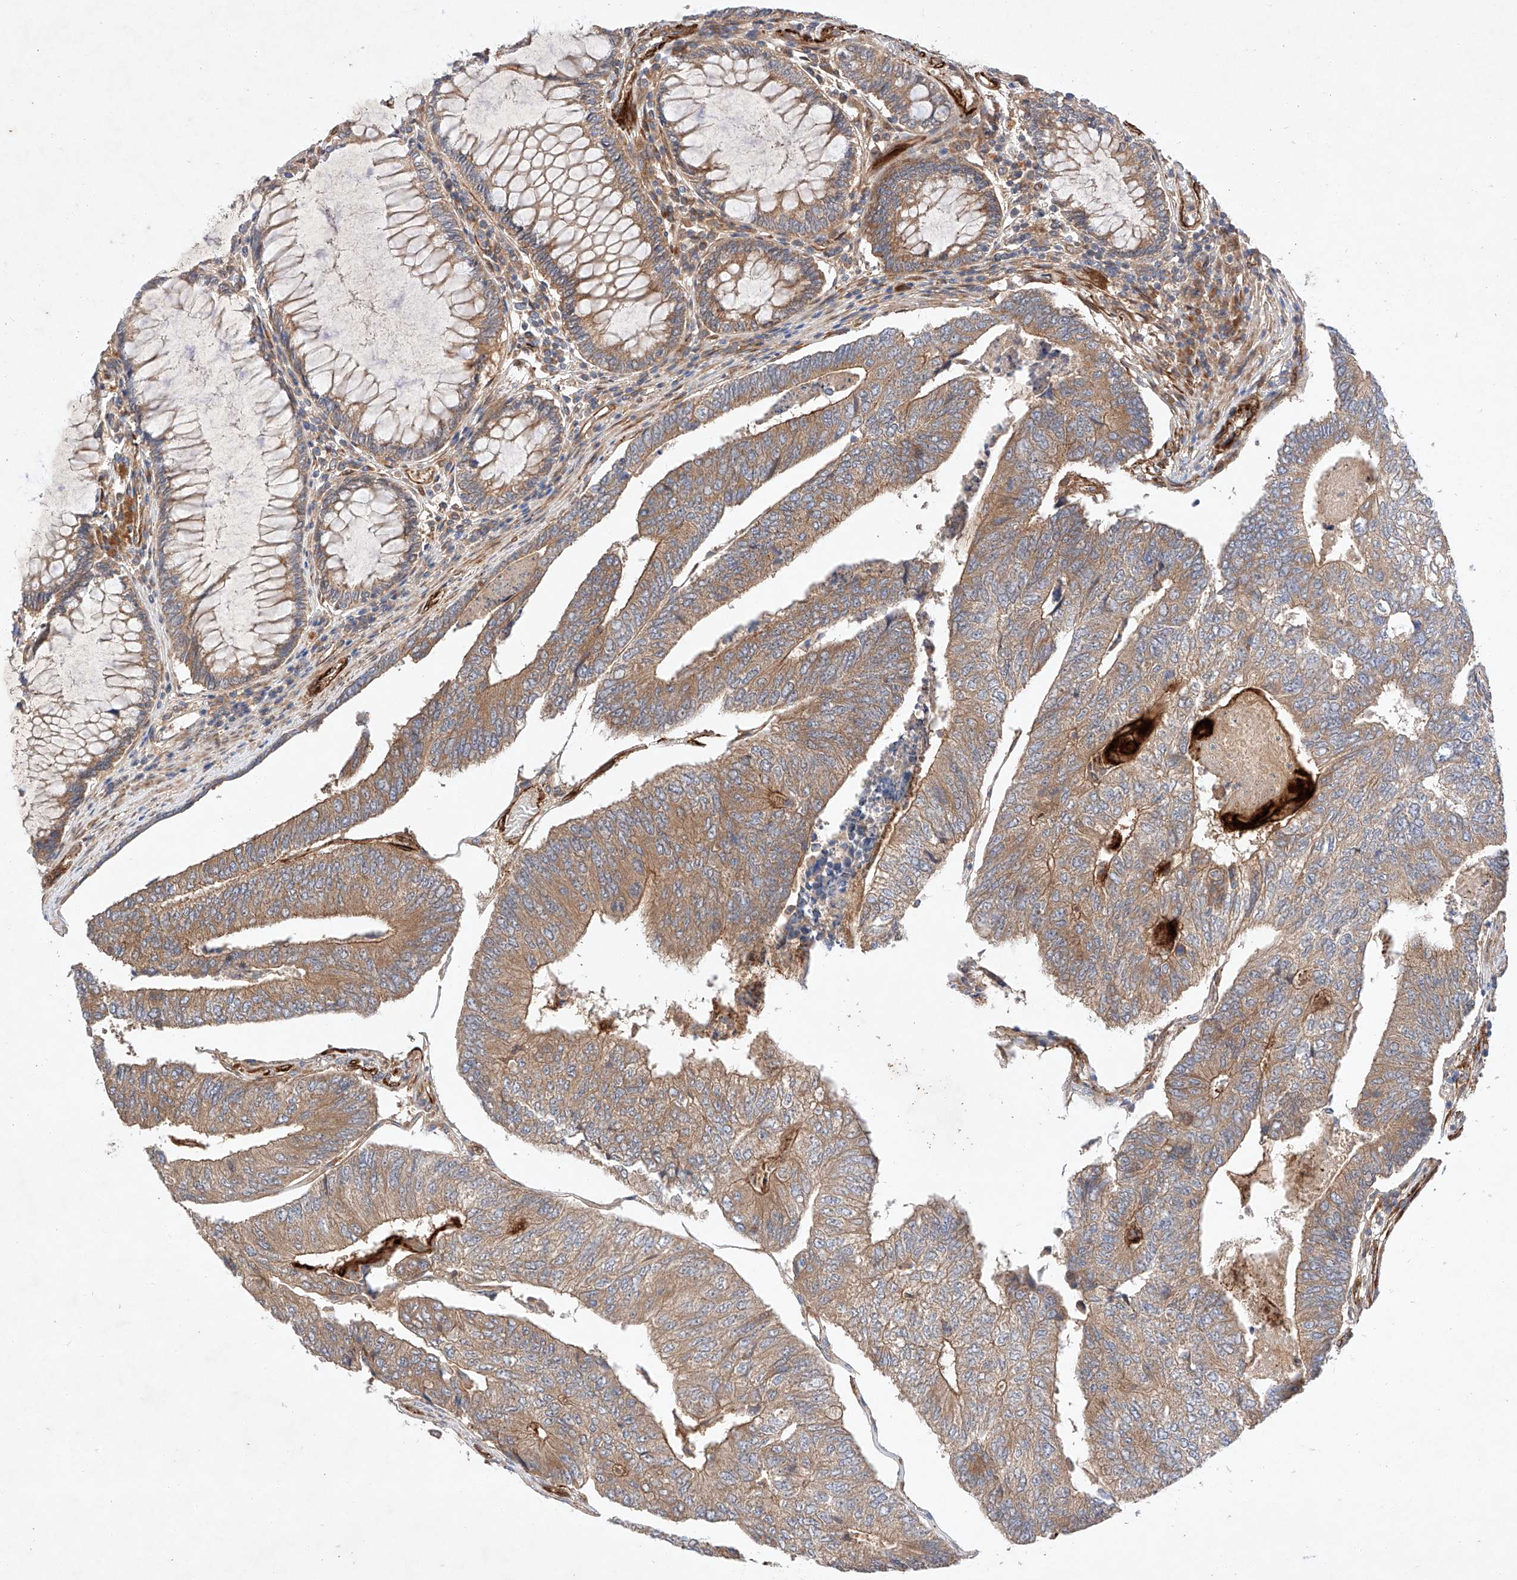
{"staining": {"intensity": "moderate", "quantity": ">75%", "location": "cytoplasmic/membranous"}, "tissue": "colorectal cancer", "cell_type": "Tumor cells", "image_type": "cancer", "snomed": [{"axis": "morphology", "description": "Adenocarcinoma, NOS"}, {"axis": "topography", "description": "Colon"}], "caption": "Human colorectal cancer (adenocarcinoma) stained with a brown dye exhibits moderate cytoplasmic/membranous positive positivity in about >75% of tumor cells.", "gene": "RAB23", "patient": {"sex": "female", "age": 67}}